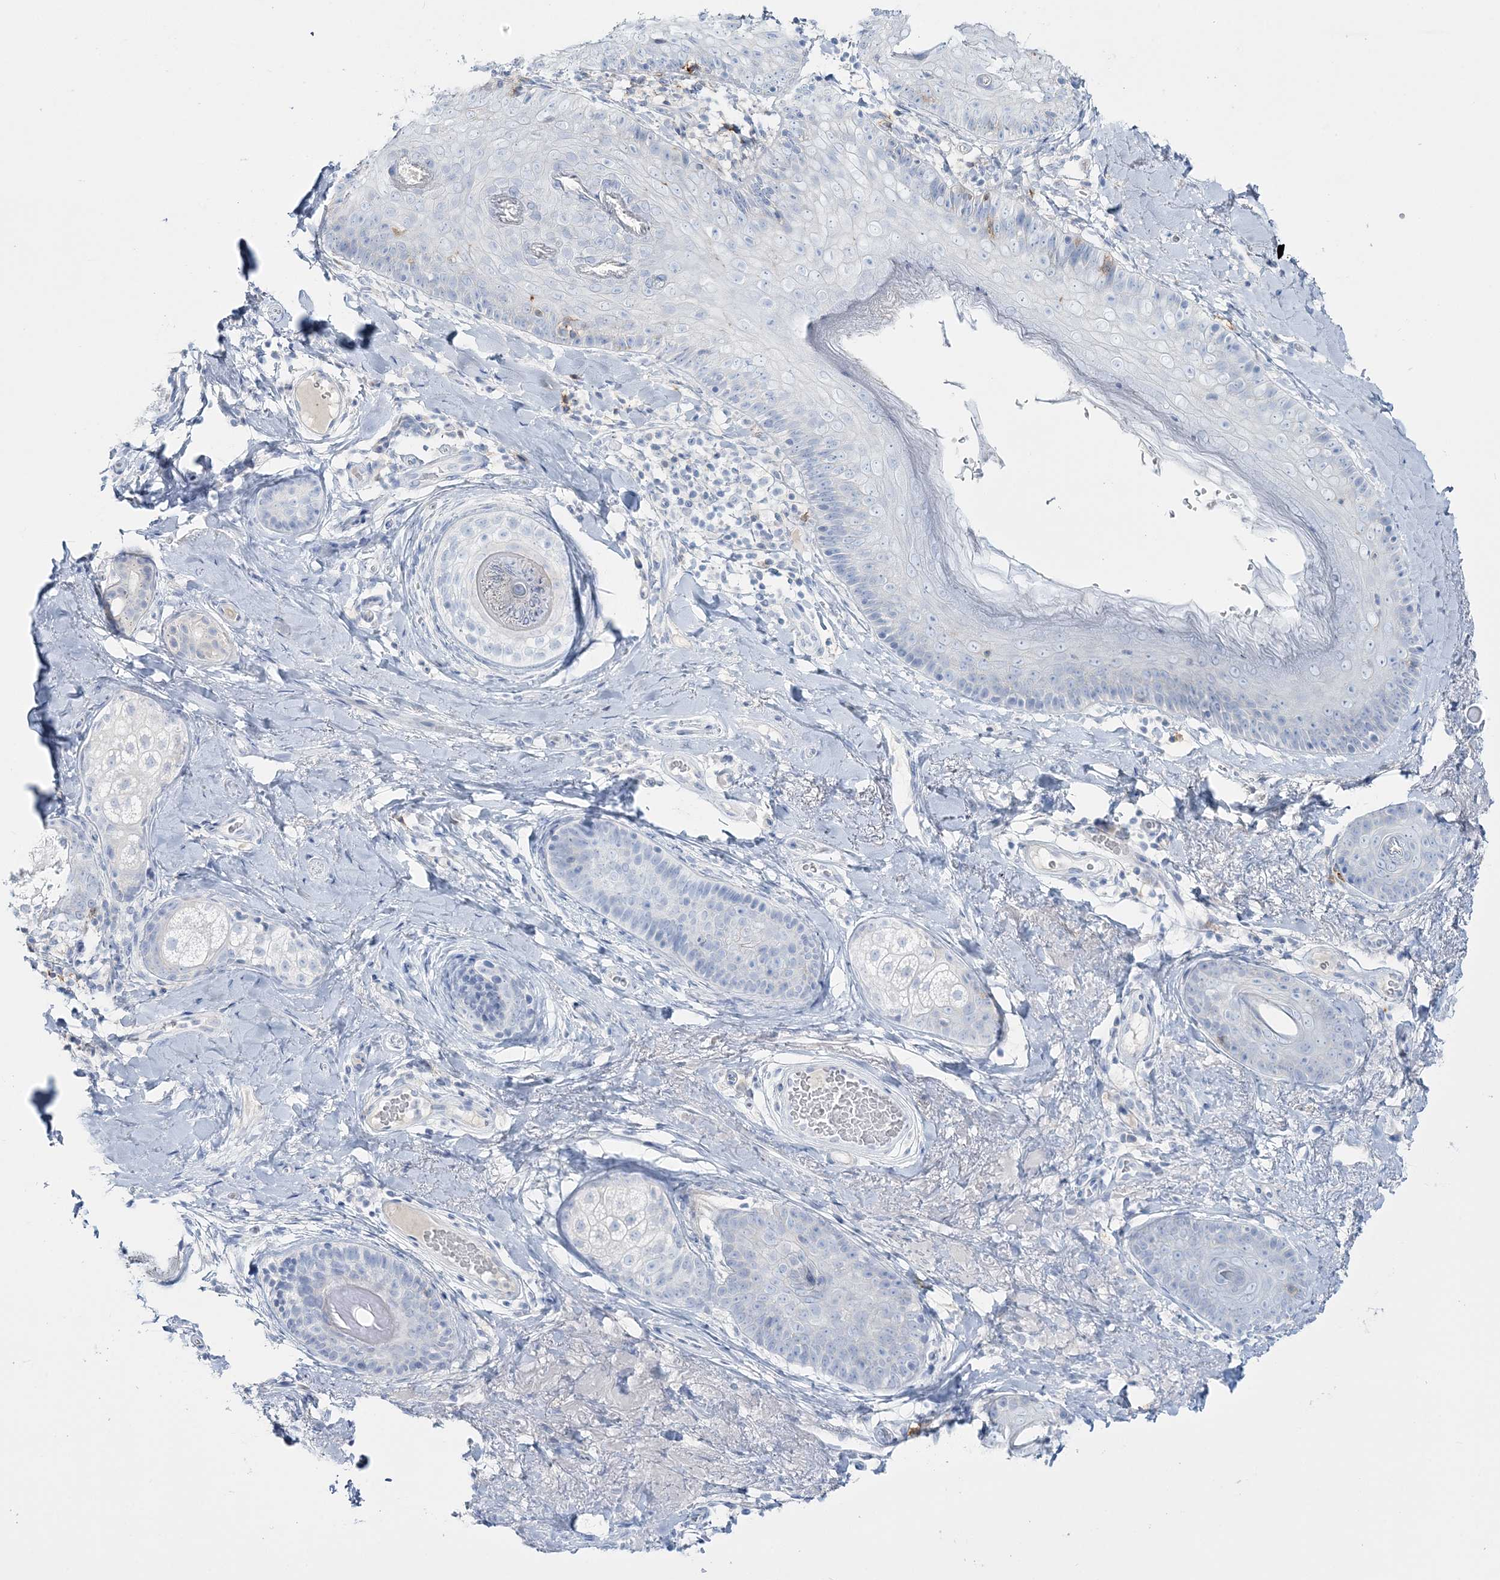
{"staining": {"intensity": "negative", "quantity": "none", "location": "none"}, "tissue": "skin cancer", "cell_type": "Tumor cells", "image_type": "cancer", "snomed": [{"axis": "morphology", "description": "Basal cell carcinoma"}, {"axis": "topography", "description": "Skin"}], "caption": "Tumor cells are negative for protein expression in human basal cell carcinoma (skin).", "gene": "WDSUB1", "patient": {"sex": "male", "age": 62}}